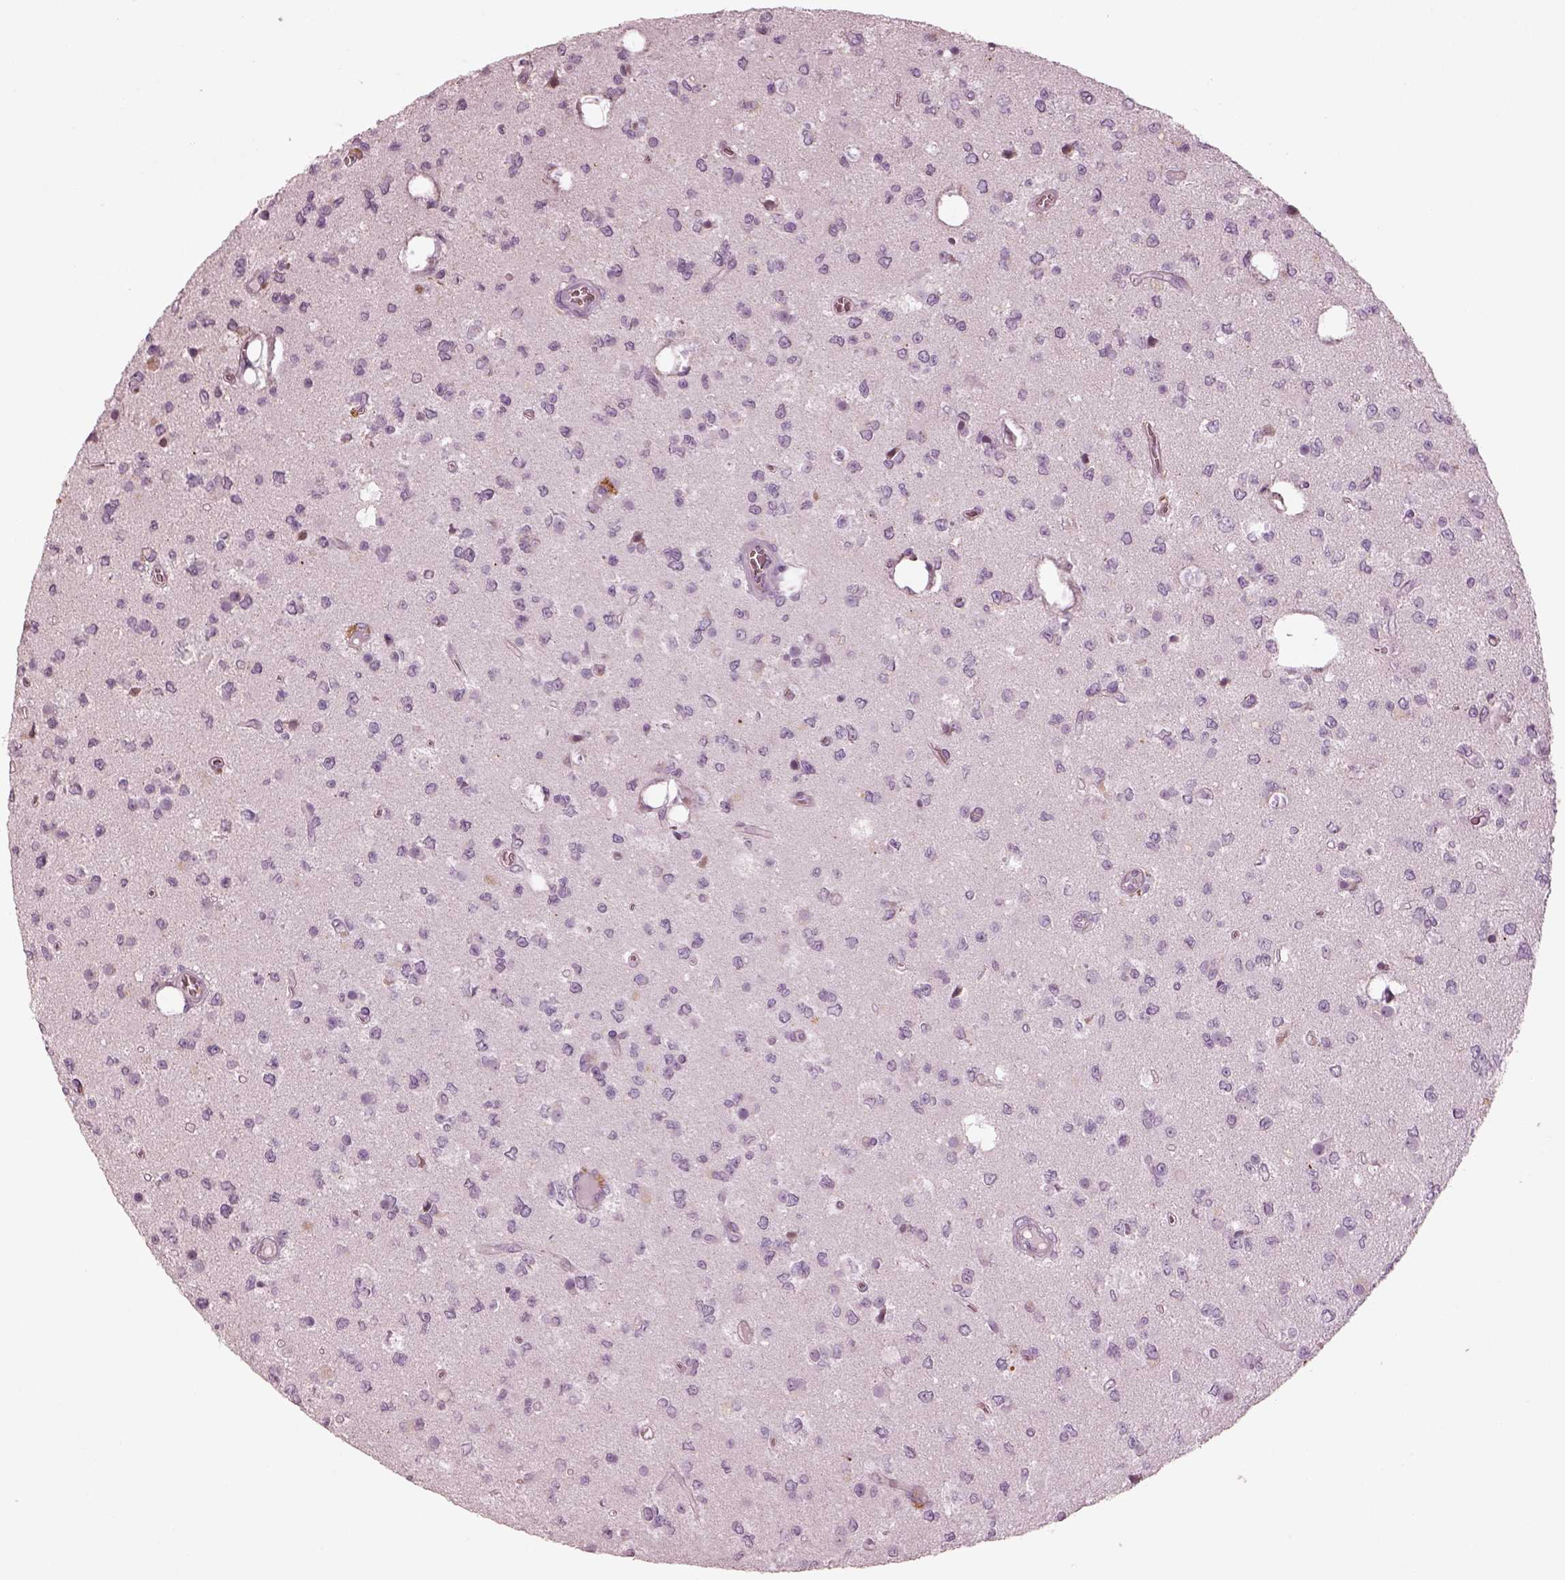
{"staining": {"intensity": "negative", "quantity": "none", "location": "none"}, "tissue": "glioma", "cell_type": "Tumor cells", "image_type": "cancer", "snomed": [{"axis": "morphology", "description": "Glioma, malignant, Low grade"}, {"axis": "topography", "description": "Brain"}], "caption": "IHC of human malignant low-grade glioma shows no expression in tumor cells.", "gene": "OPN4", "patient": {"sex": "female", "age": 45}}